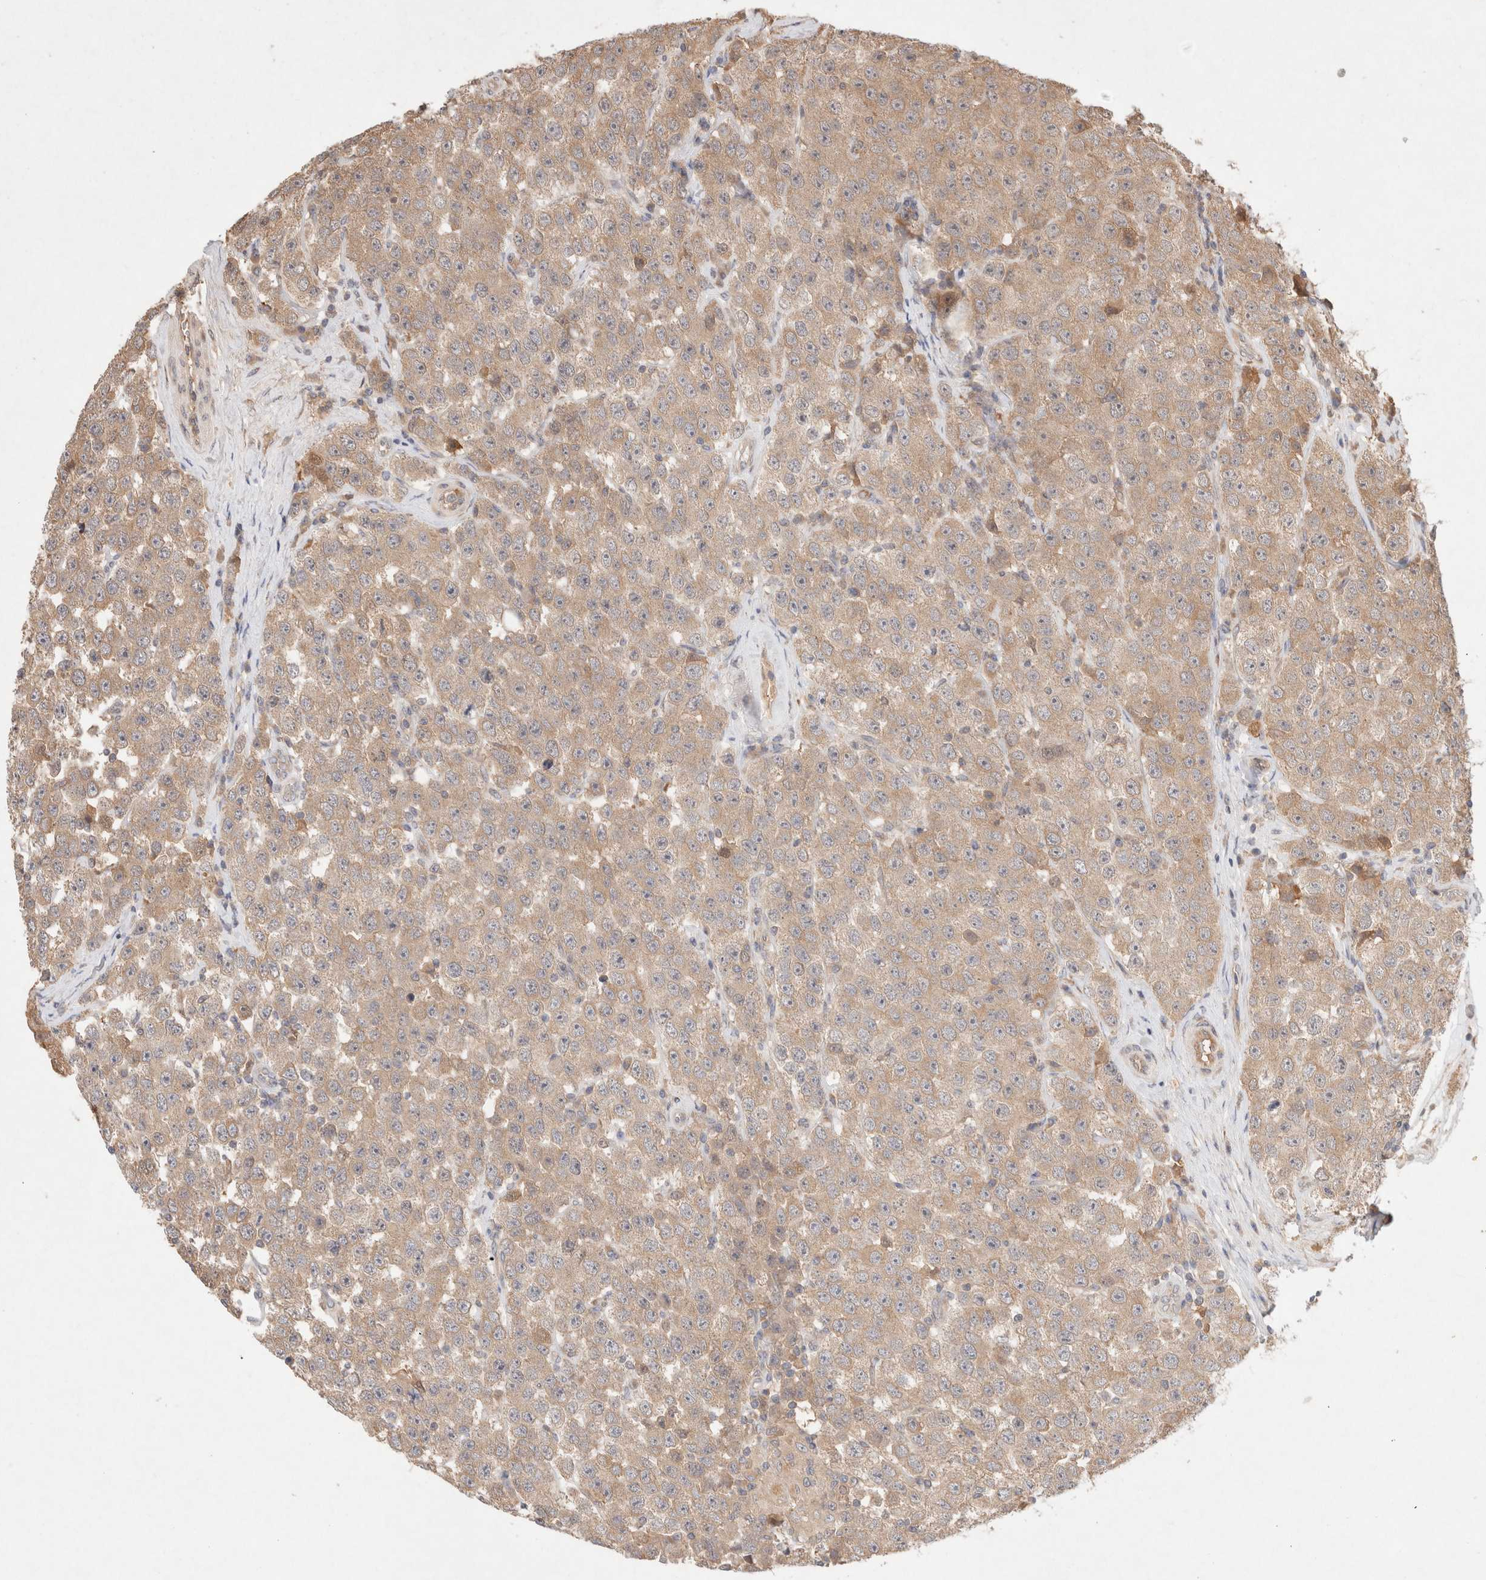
{"staining": {"intensity": "weak", "quantity": ">75%", "location": "cytoplasmic/membranous"}, "tissue": "testis cancer", "cell_type": "Tumor cells", "image_type": "cancer", "snomed": [{"axis": "morphology", "description": "Seminoma, NOS"}, {"axis": "morphology", "description": "Carcinoma, Embryonal, NOS"}, {"axis": "topography", "description": "Testis"}], "caption": "Protein analysis of testis cancer (embryonal carcinoma) tissue displays weak cytoplasmic/membranous positivity in approximately >75% of tumor cells. (Stains: DAB in brown, nuclei in blue, Microscopy: brightfield microscopy at high magnification).", "gene": "KLHL20", "patient": {"sex": "male", "age": 28}}